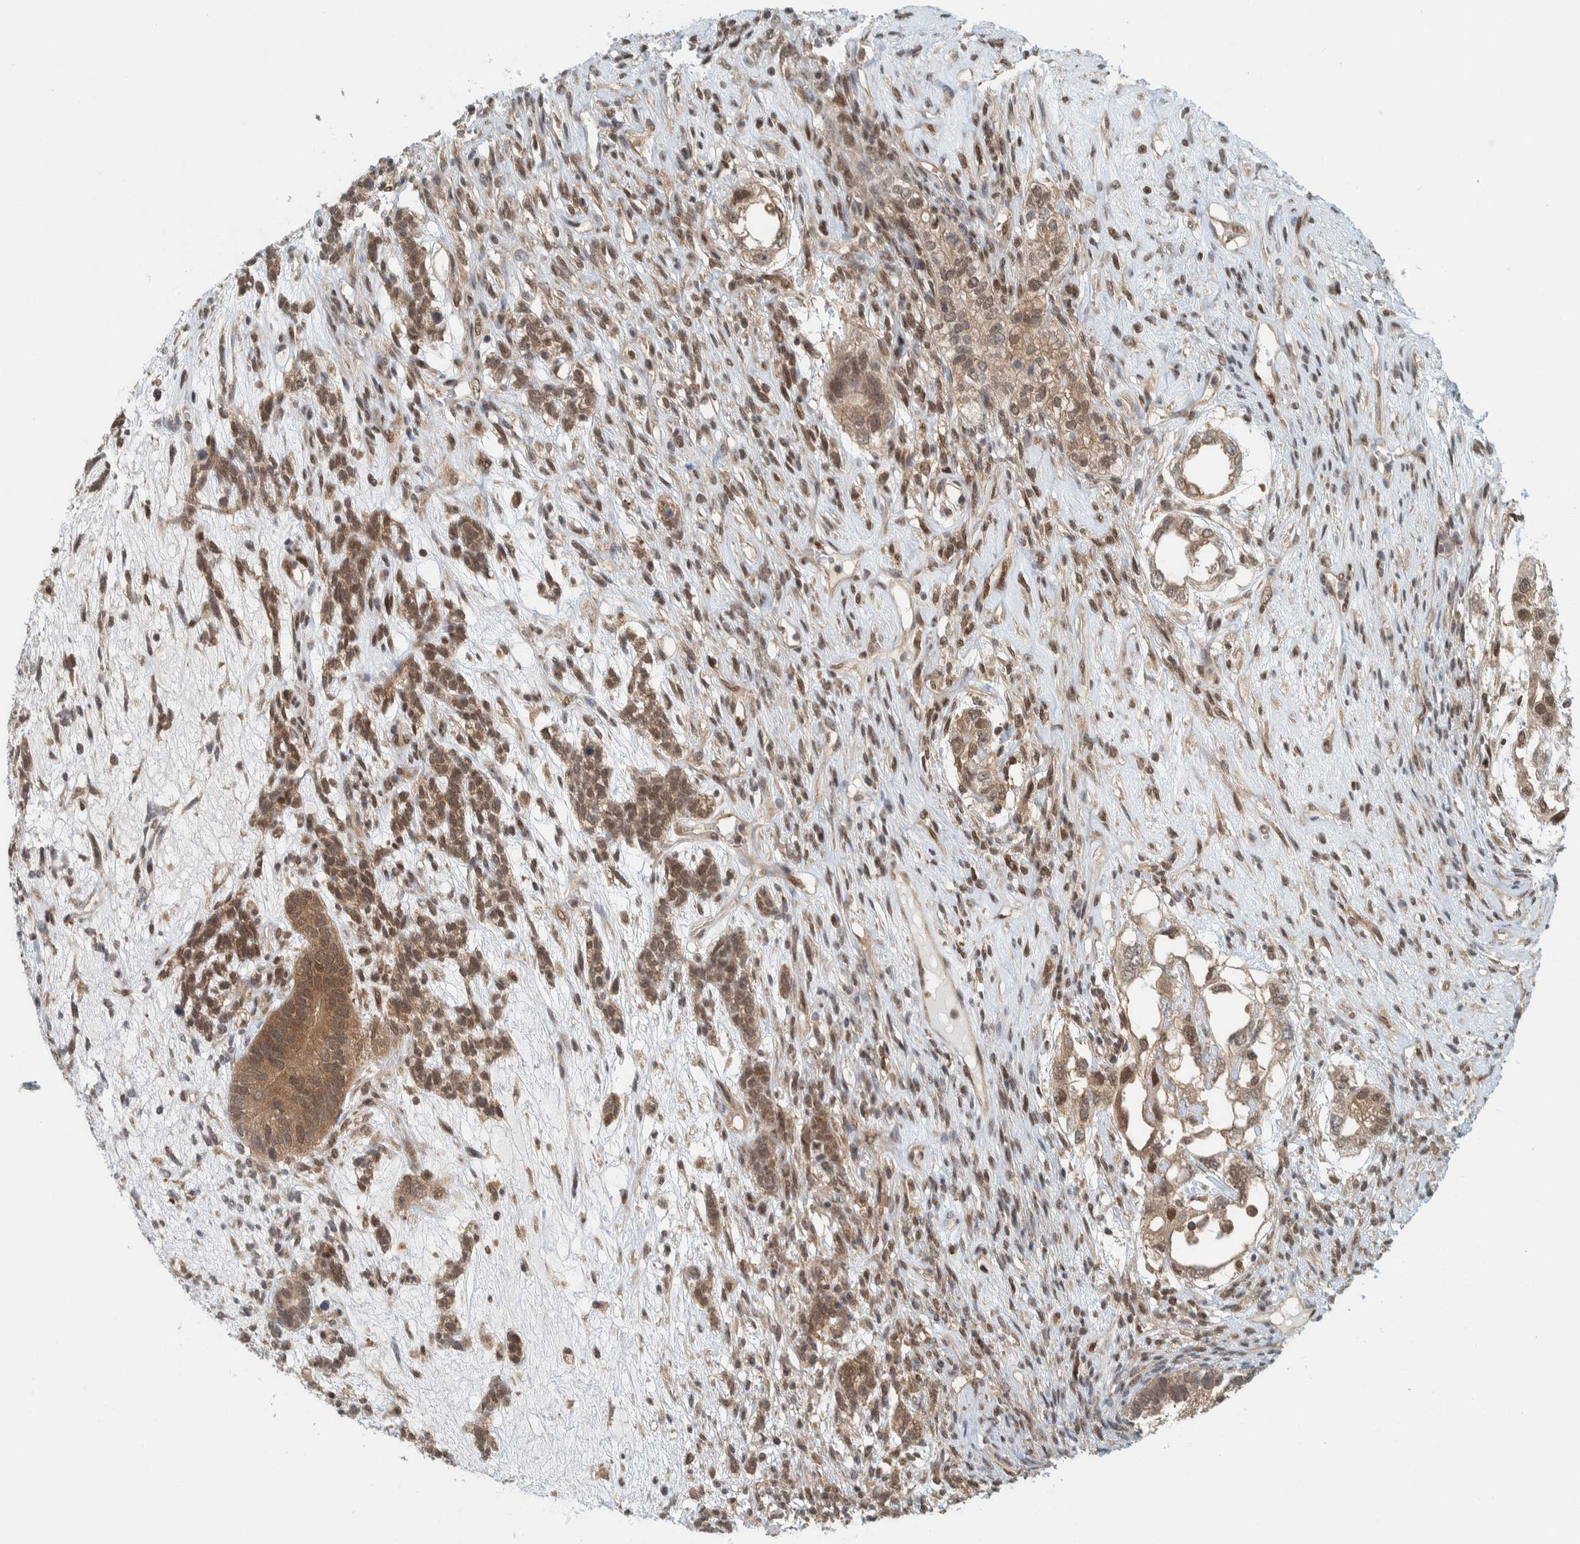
{"staining": {"intensity": "moderate", "quantity": ">75%", "location": "cytoplasmic/membranous,nuclear"}, "tissue": "testis cancer", "cell_type": "Tumor cells", "image_type": "cancer", "snomed": [{"axis": "morphology", "description": "Seminoma, NOS"}, {"axis": "topography", "description": "Testis"}], "caption": "IHC (DAB (3,3'-diaminobenzidine)) staining of human testis cancer displays moderate cytoplasmic/membranous and nuclear protein expression in about >75% of tumor cells.", "gene": "COPS3", "patient": {"sex": "male", "age": 28}}